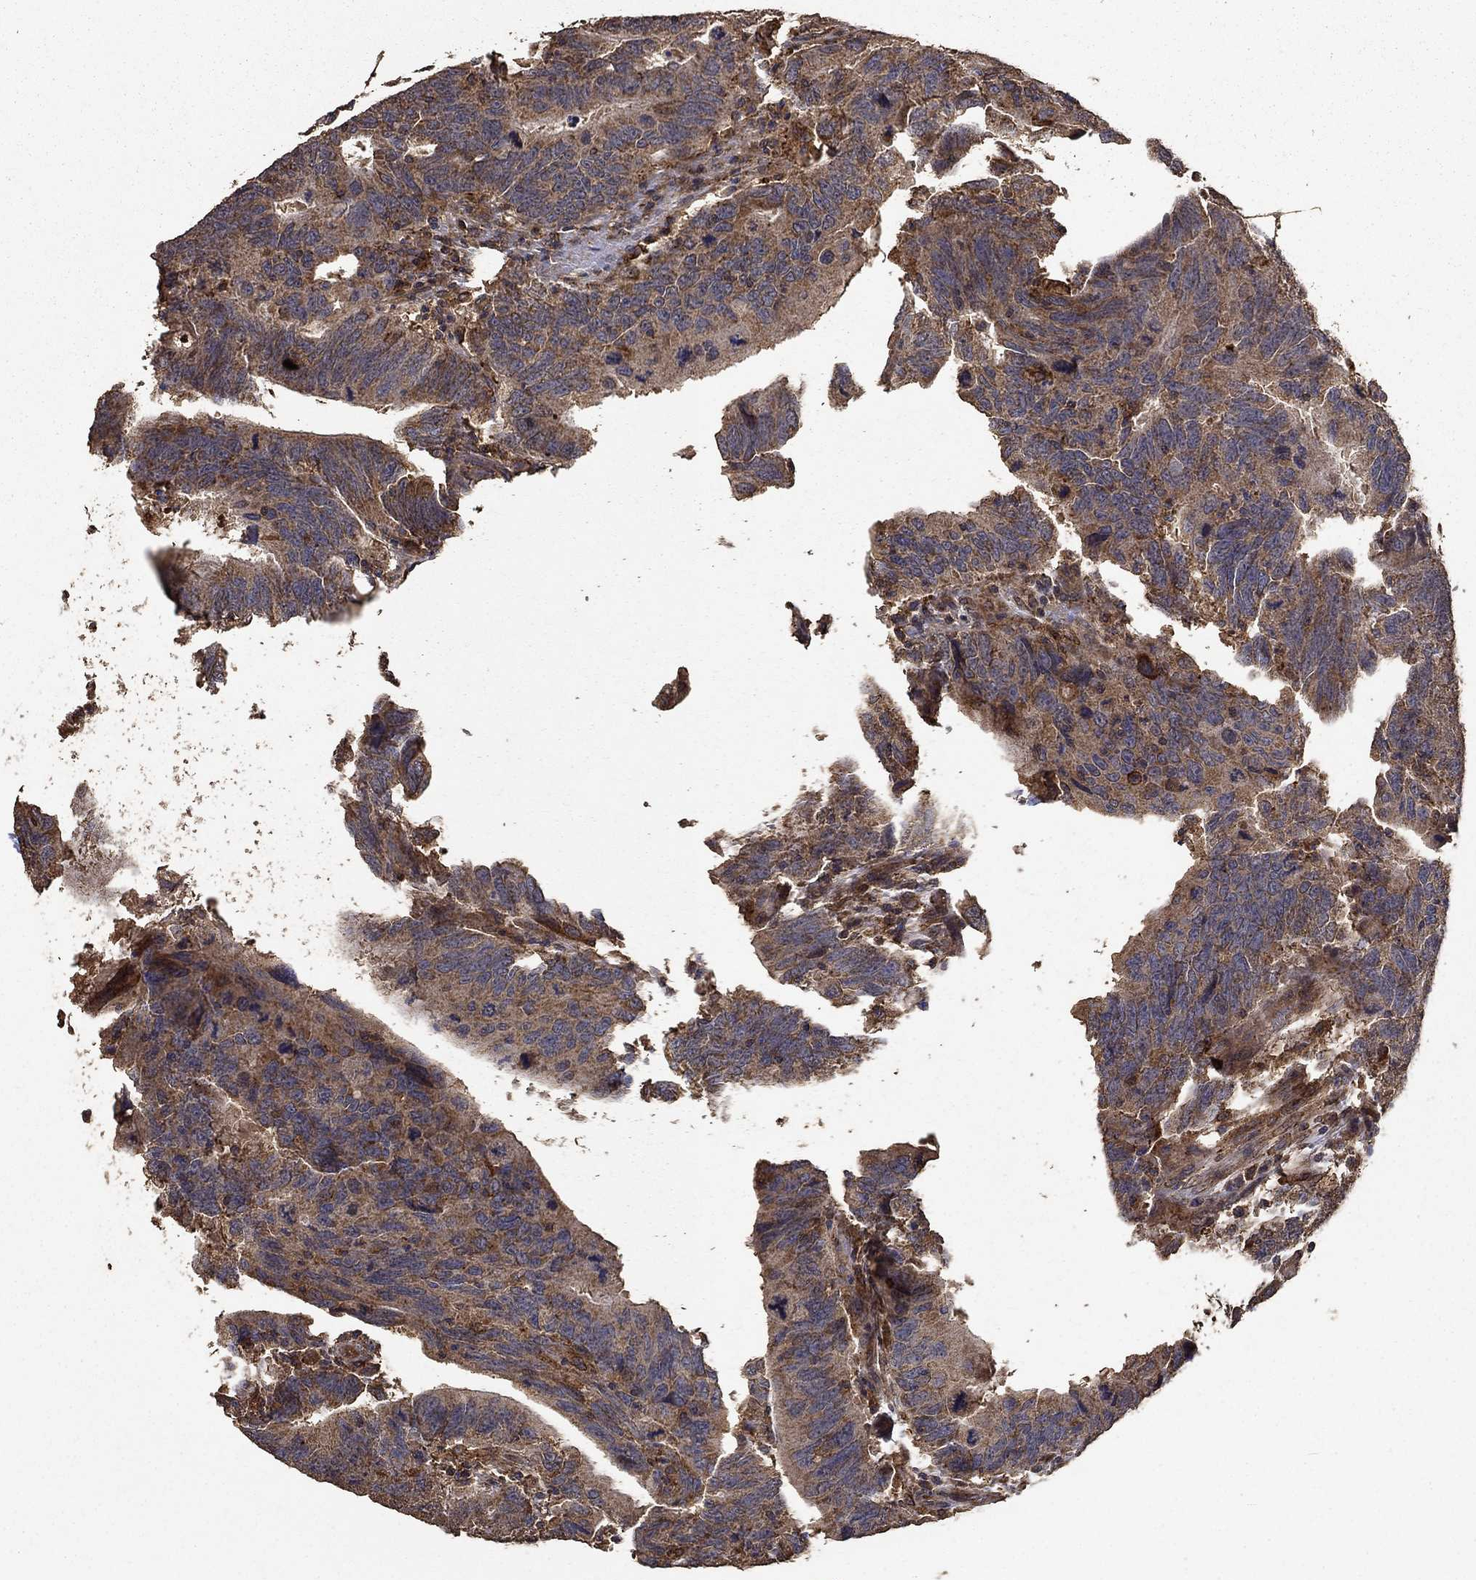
{"staining": {"intensity": "moderate", "quantity": "25%-75%", "location": "cytoplasmic/membranous"}, "tissue": "colorectal cancer", "cell_type": "Tumor cells", "image_type": "cancer", "snomed": [{"axis": "morphology", "description": "Adenocarcinoma, NOS"}, {"axis": "topography", "description": "Colon"}], "caption": "This image displays colorectal cancer stained with IHC to label a protein in brown. The cytoplasmic/membranous of tumor cells show moderate positivity for the protein. Nuclei are counter-stained blue.", "gene": "IFRD1", "patient": {"sex": "female", "age": 77}}